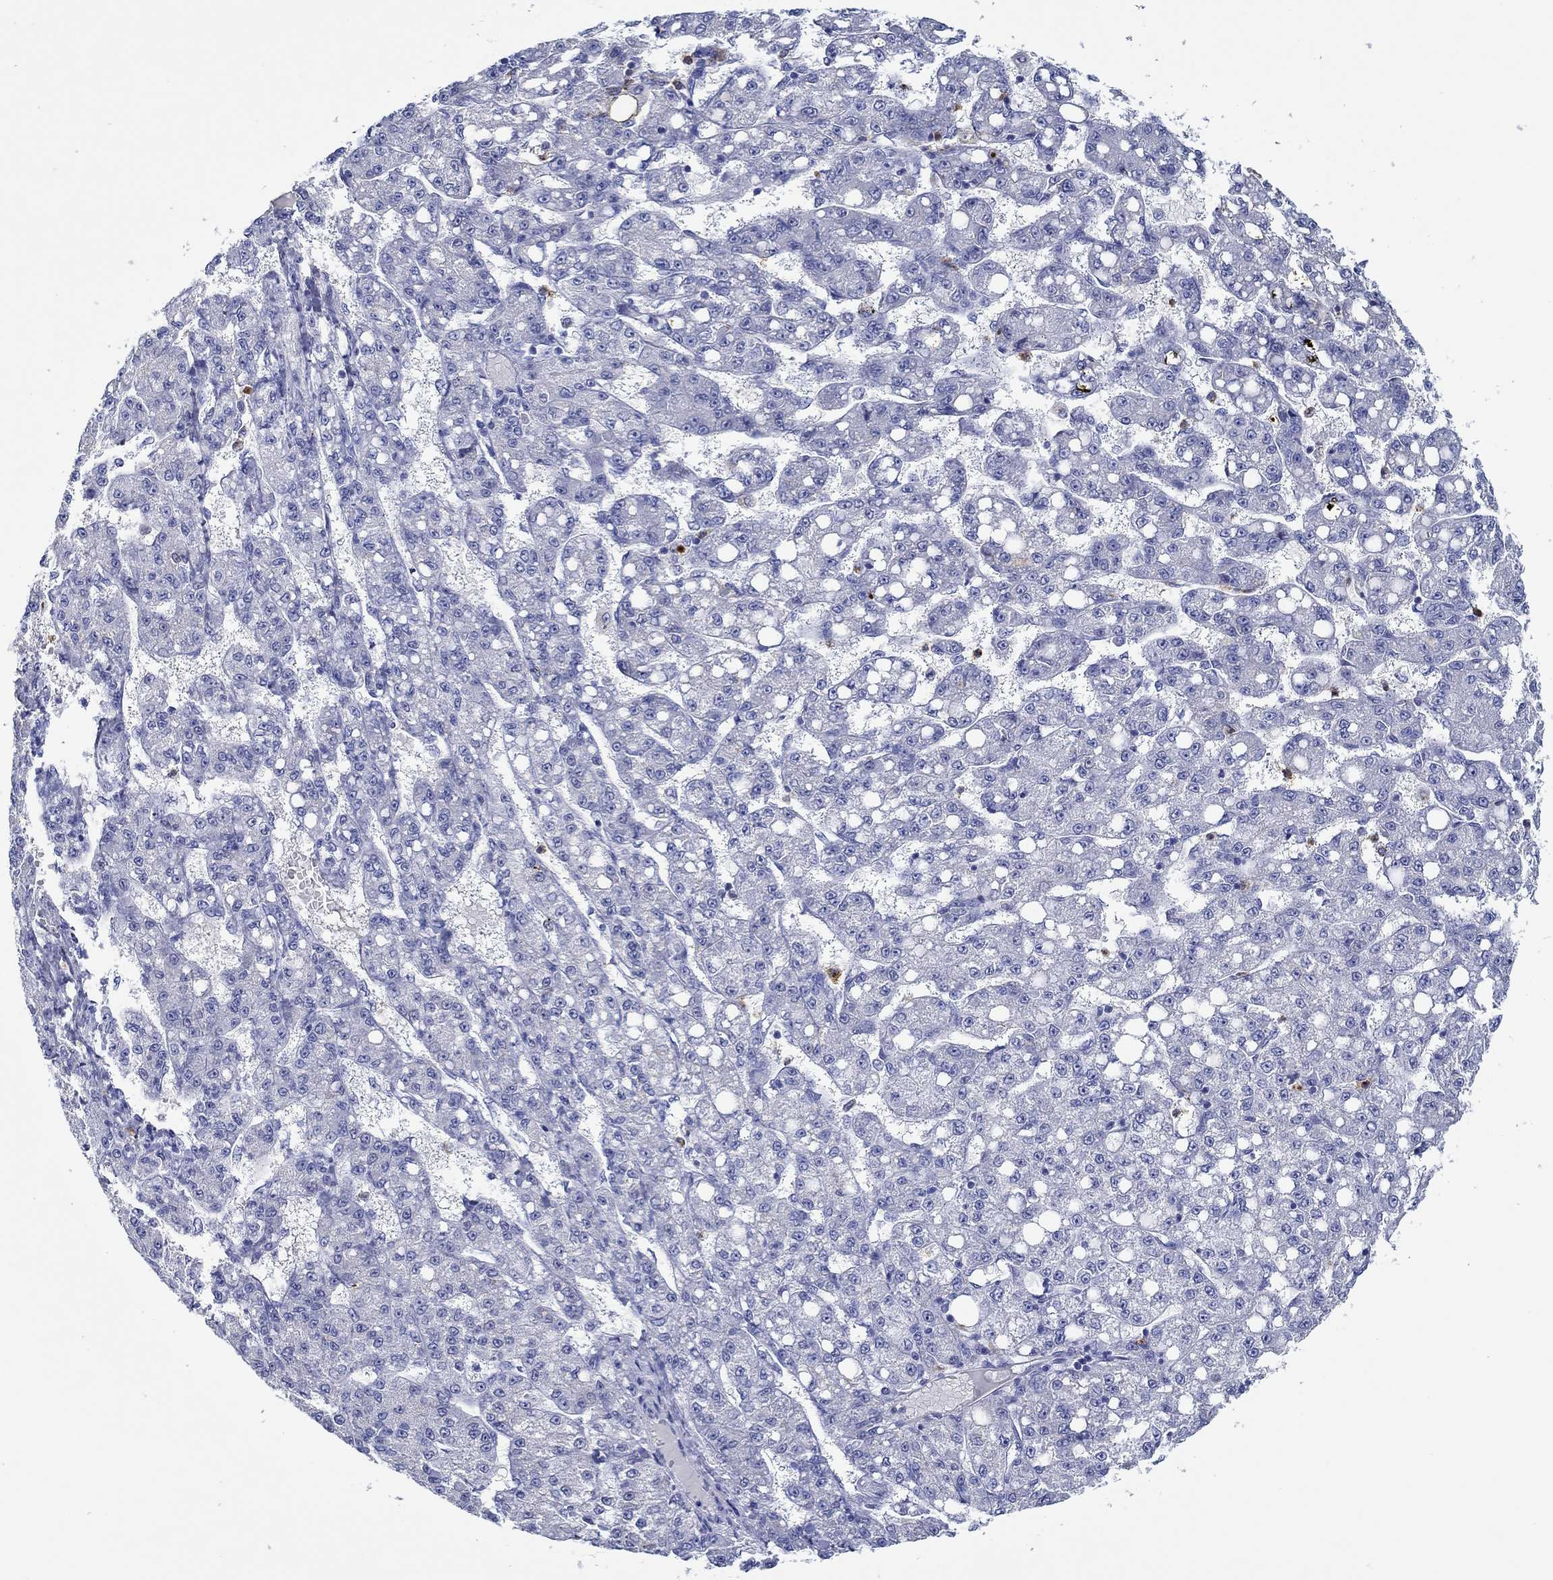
{"staining": {"intensity": "negative", "quantity": "none", "location": "none"}, "tissue": "liver cancer", "cell_type": "Tumor cells", "image_type": "cancer", "snomed": [{"axis": "morphology", "description": "Carcinoma, Hepatocellular, NOS"}, {"axis": "topography", "description": "Liver"}], "caption": "Human liver hepatocellular carcinoma stained for a protein using IHC shows no positivity in tumor cells.", "gene": "EPX", "patient": {"sex": "female", "age": 65}}